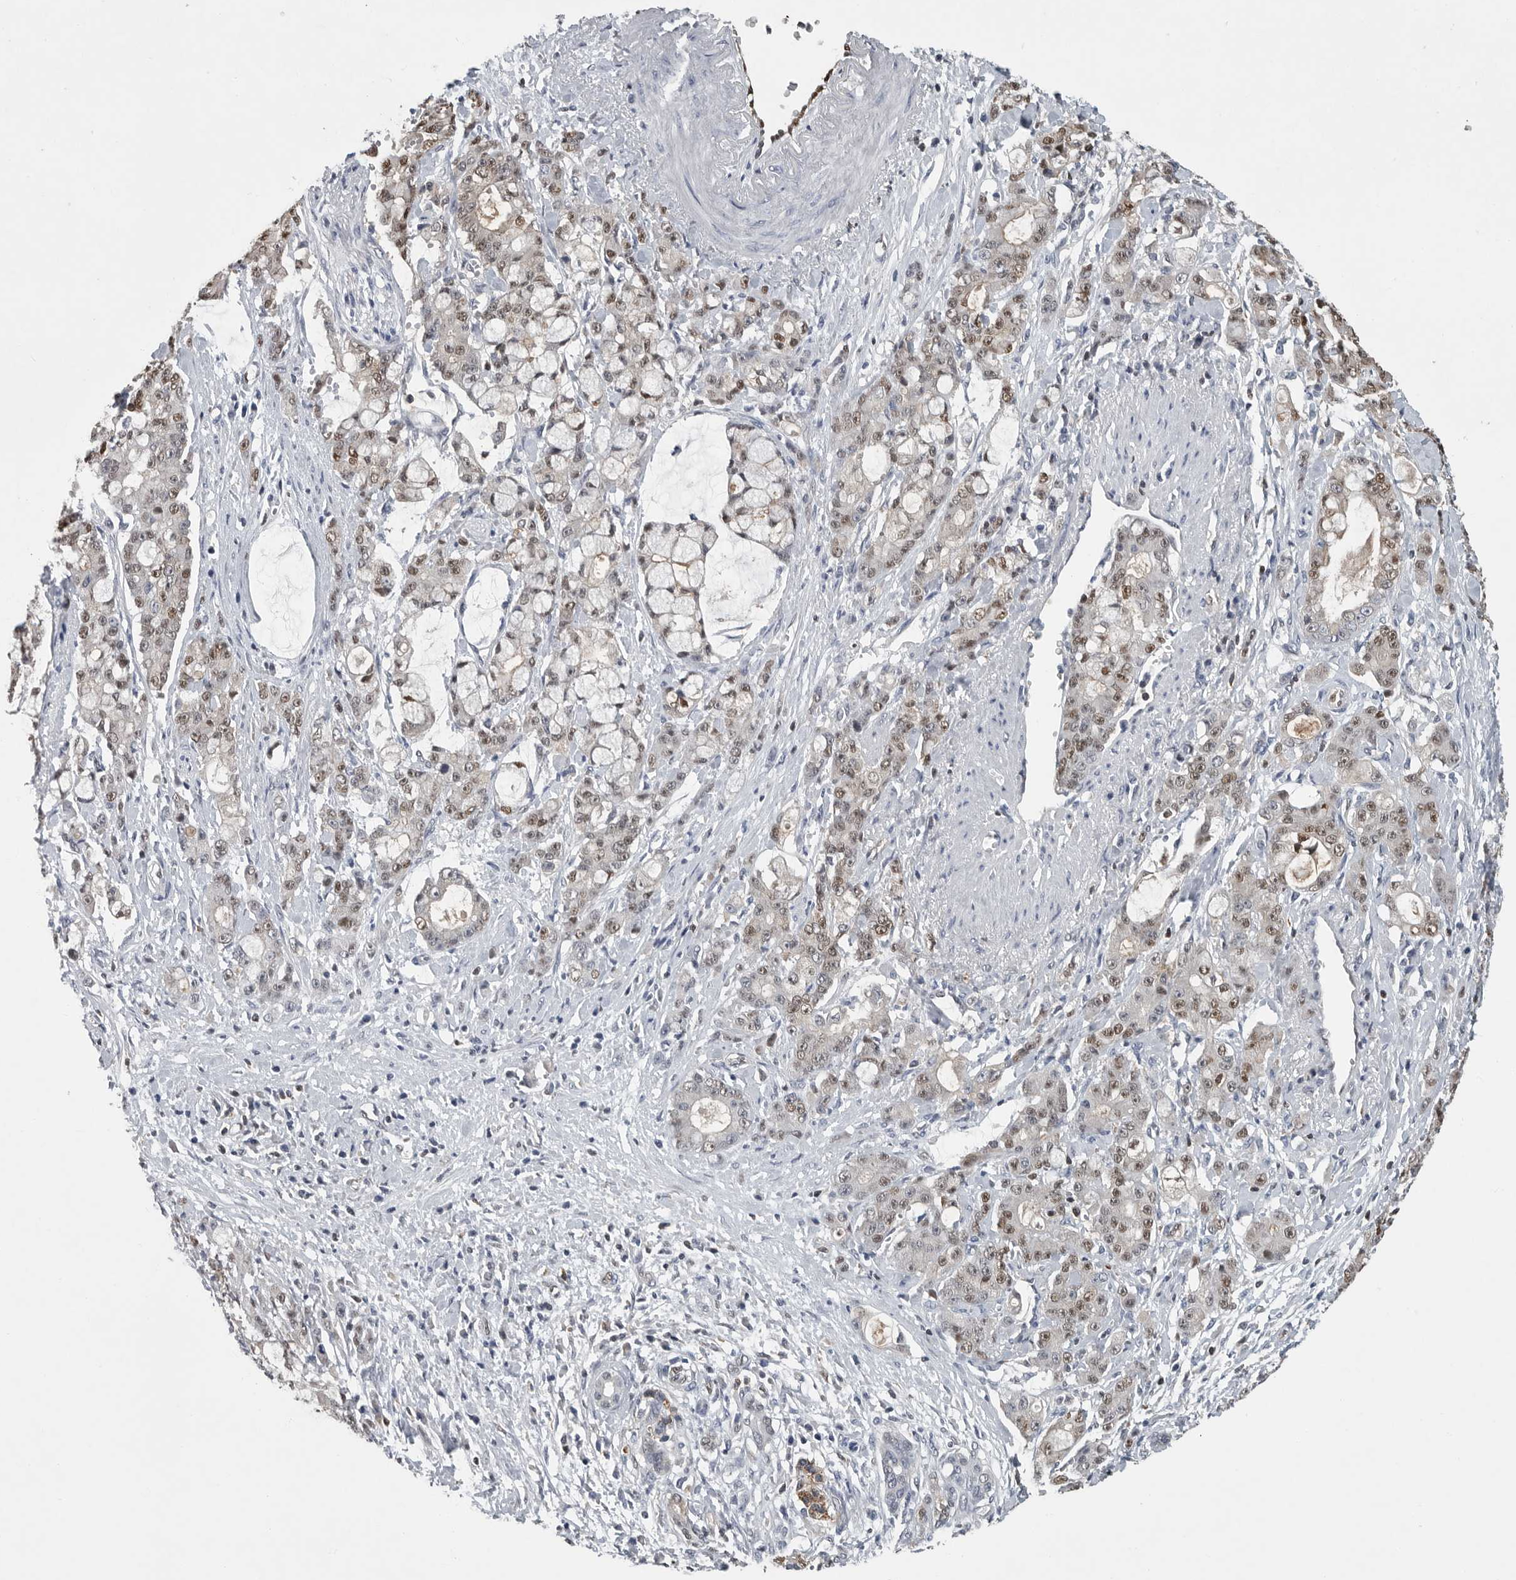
{"staining": {"intensity": "weak", "quantity": ">75%", "location": "nuclear"}, "tissue": "pancreatic cancer", "cell_type": "Tumor cells", "image_type": "cancer", "snomed": [{"axis": "morphology", "description": "Adenocarcinoma, NOS"}, {"axis": "topography", "description": "Pancreas"}], "caption": "Immunohistochemistry staining of pancreatic cancer, which displays low levels of weak nuclear expression in about >75% of tumor cells indicating weak nuclear protein expression. The staining was performed using DAB (3,3'-diaminobenzidine) (brown) for protein detection and nuclei were counterstained in hematoxylin (blue).", "gene": "PDCD4", "patient": {"sex": "female", "age": 73}}